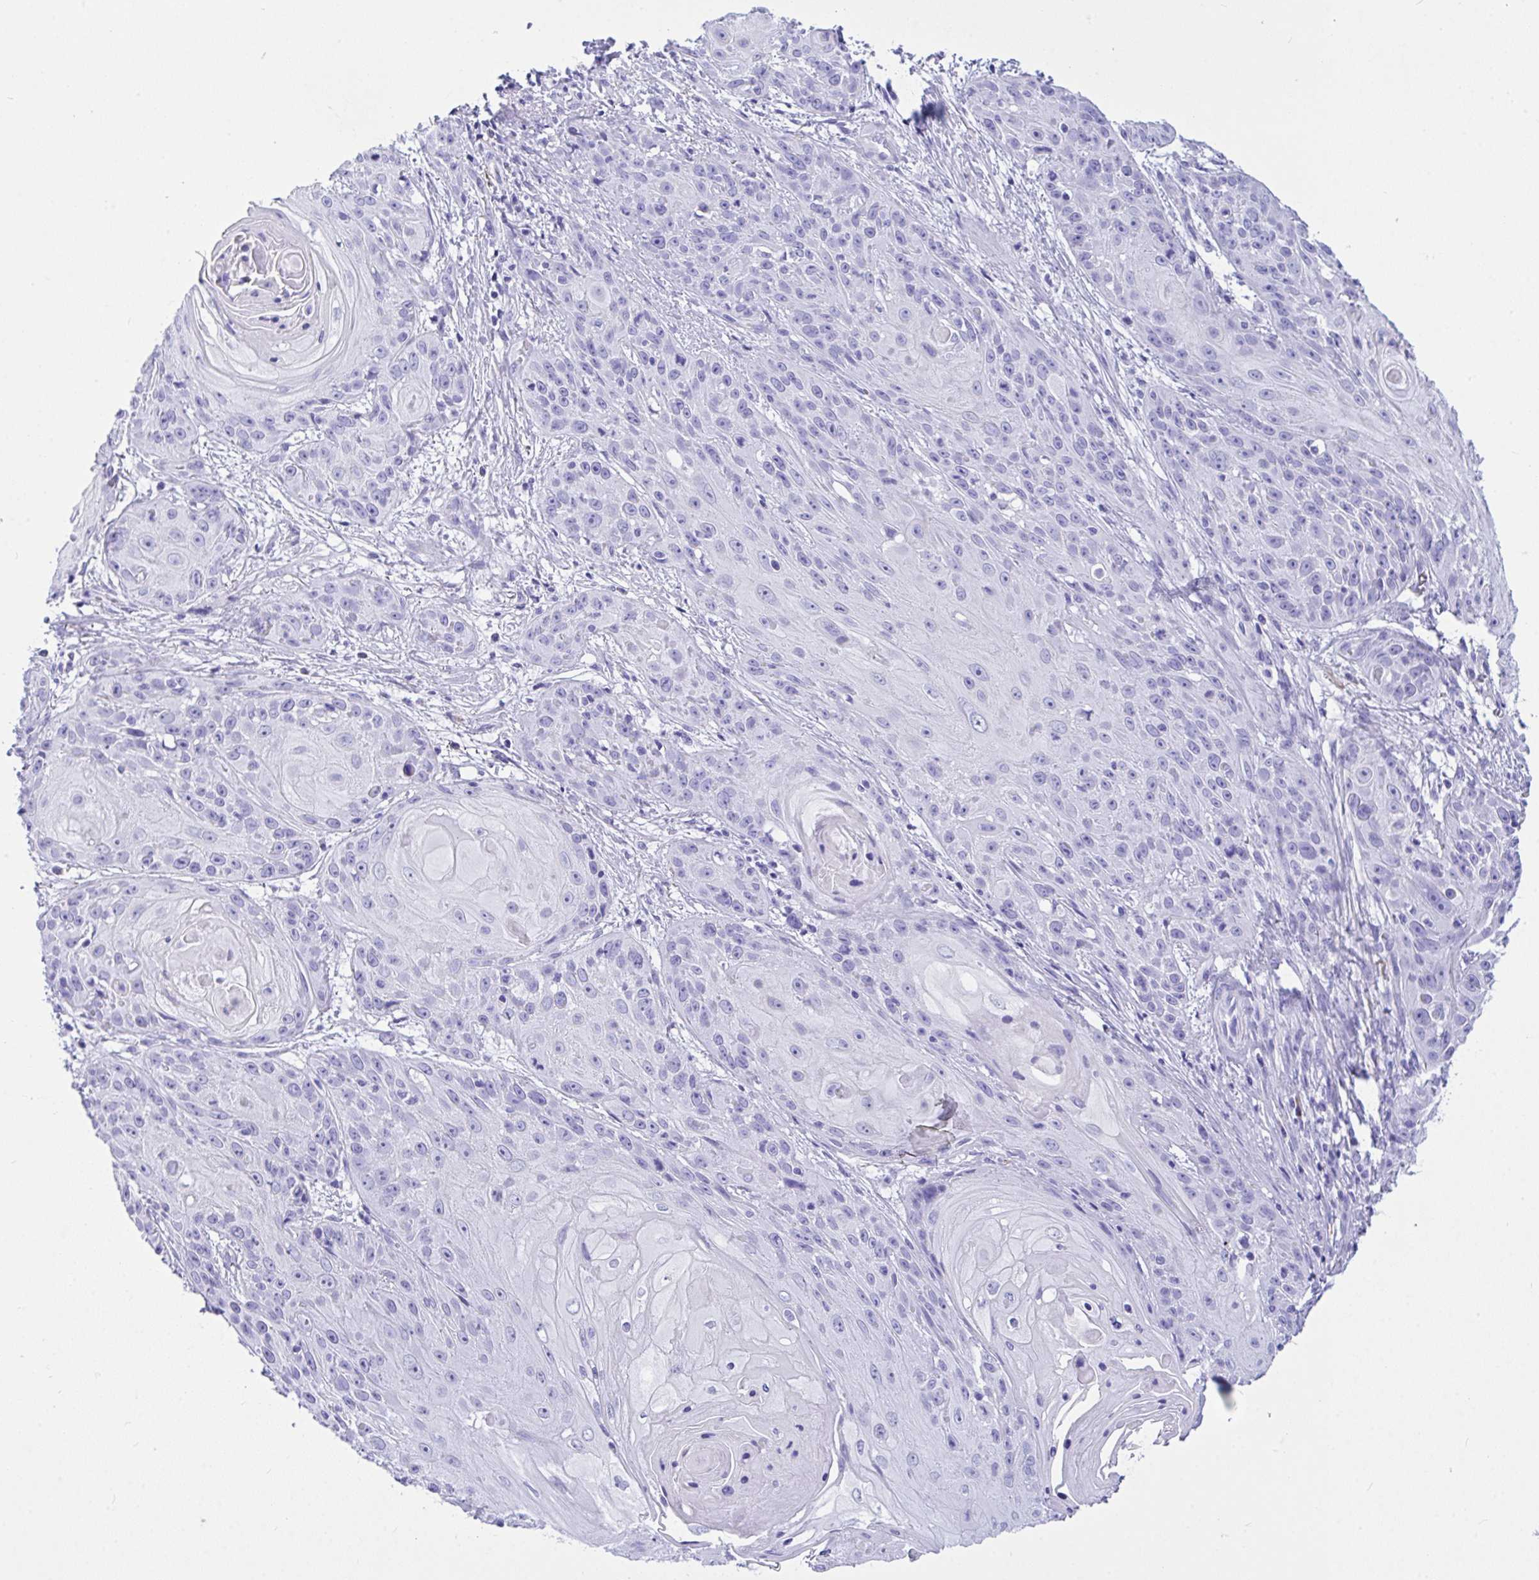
{"staining": {"intensity": "negative", "quantity": "none", "location": "none"}, "tissue": "skin cancer", "cell_type": "Tumor cells", "image_type": "cancer", "snomed": [{"axis": "morphology", "description": "Squamous cell carcinoma, NOS"}, {"axis": "topography", "description": "Skin"}, {"axis": "topography", "description": "Vulva"}], "caption": "Immunohistochemistry image of skin cancer stained for a protein (brown), which exhibits no positivity in tumor cells.", "gene": "BEST4", "patient": {"sex": "female", "age": 76}}